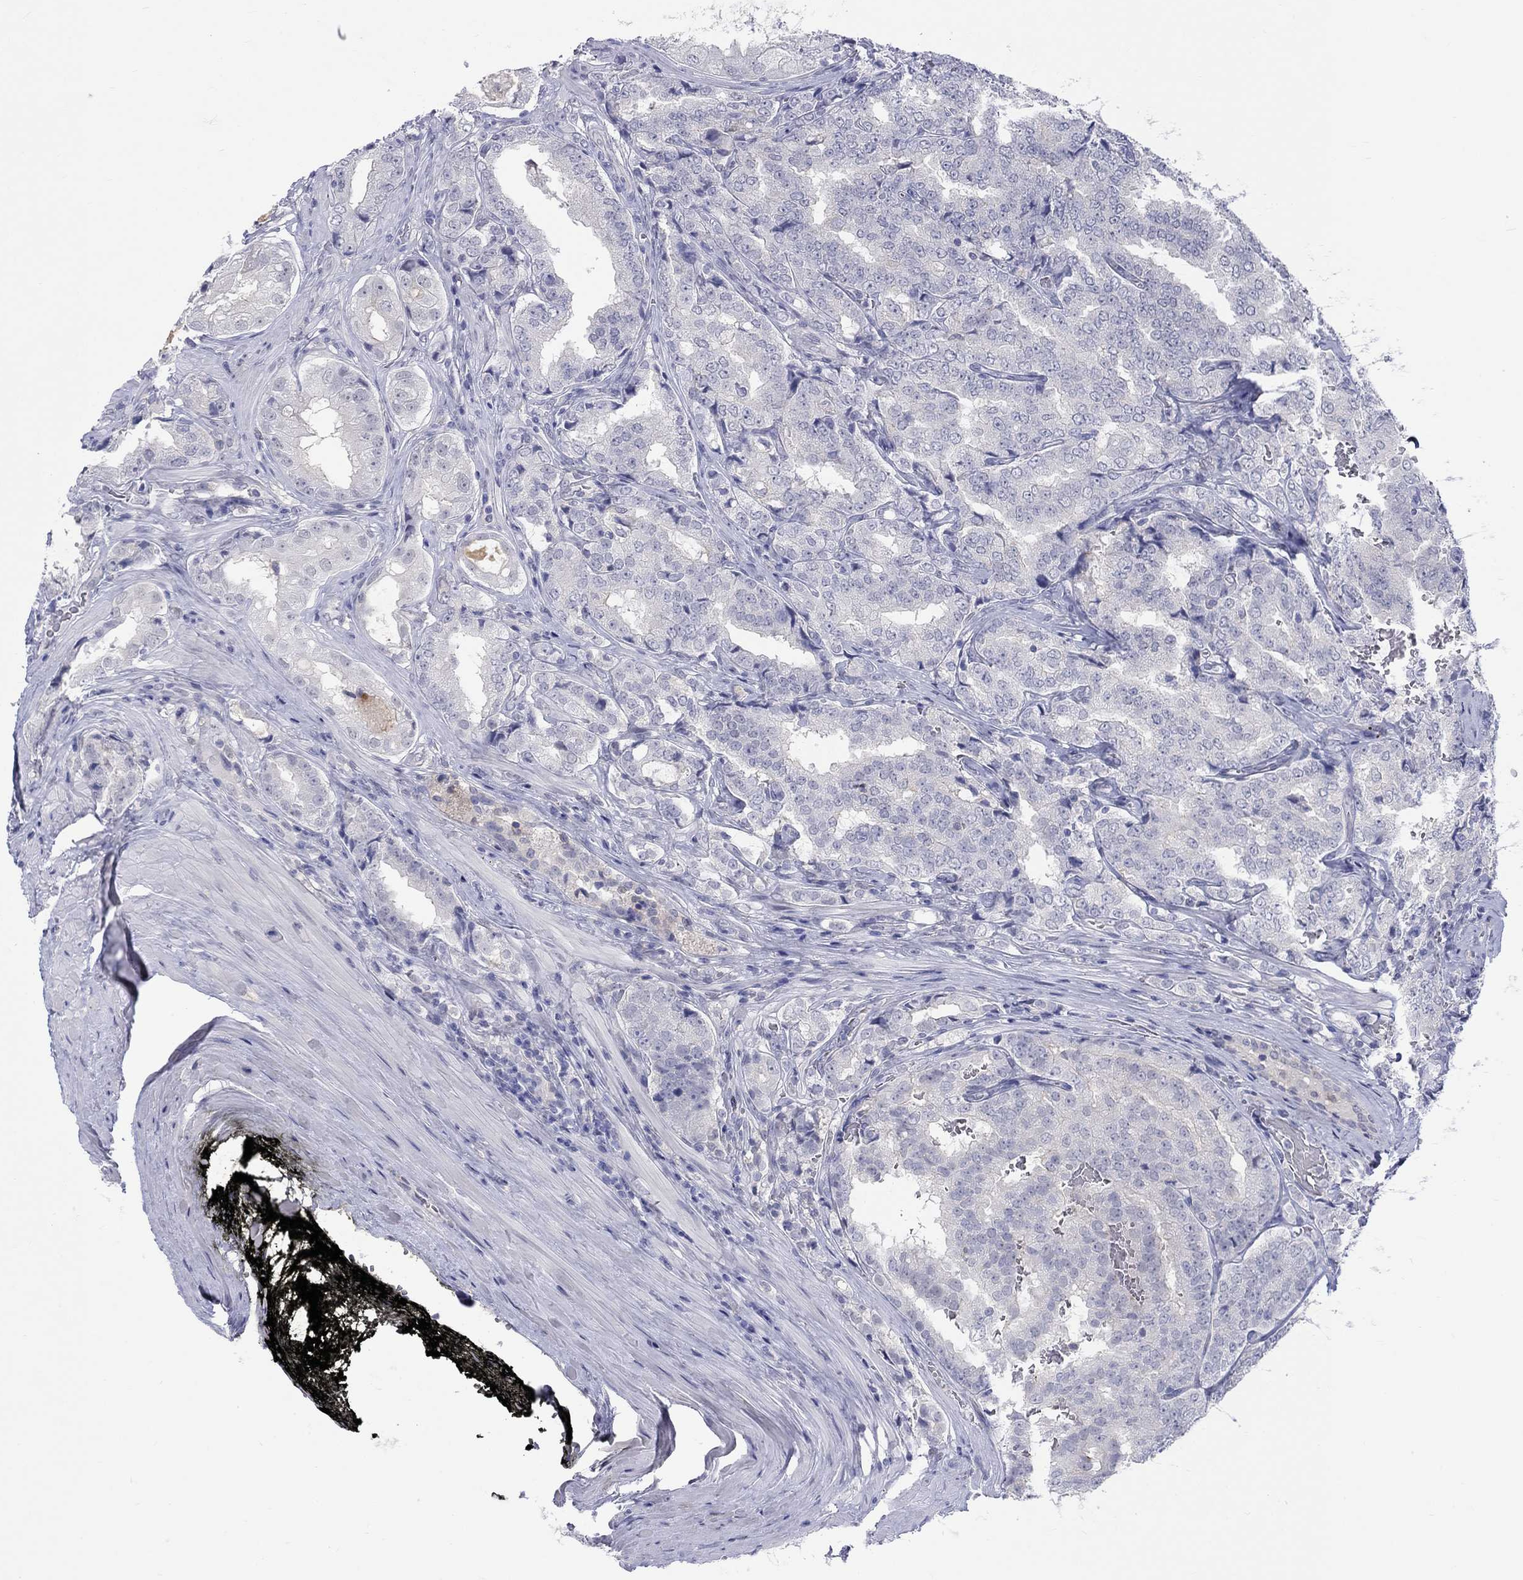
{"staining": {"intensity": "negative", "quantity": "none", "location": "none"}, "tissue": "prostate cancer", "cell_type": "Tumor cells", "image_type": "cancer", "snomed": [{"axis": "morphology", "description": "Adenocarcinoma, NOS"}, {"axis": "topography", "description": "Prostate"}], "caption": "An immunohistochemistry (IHC) image of adenocarcinoma (prostate) is shown. There is no staining in tumor cells of adenocarcinoma (prostate).", "gene": "EGFLAM", "patient": {"sex": "male", "age": 65}}